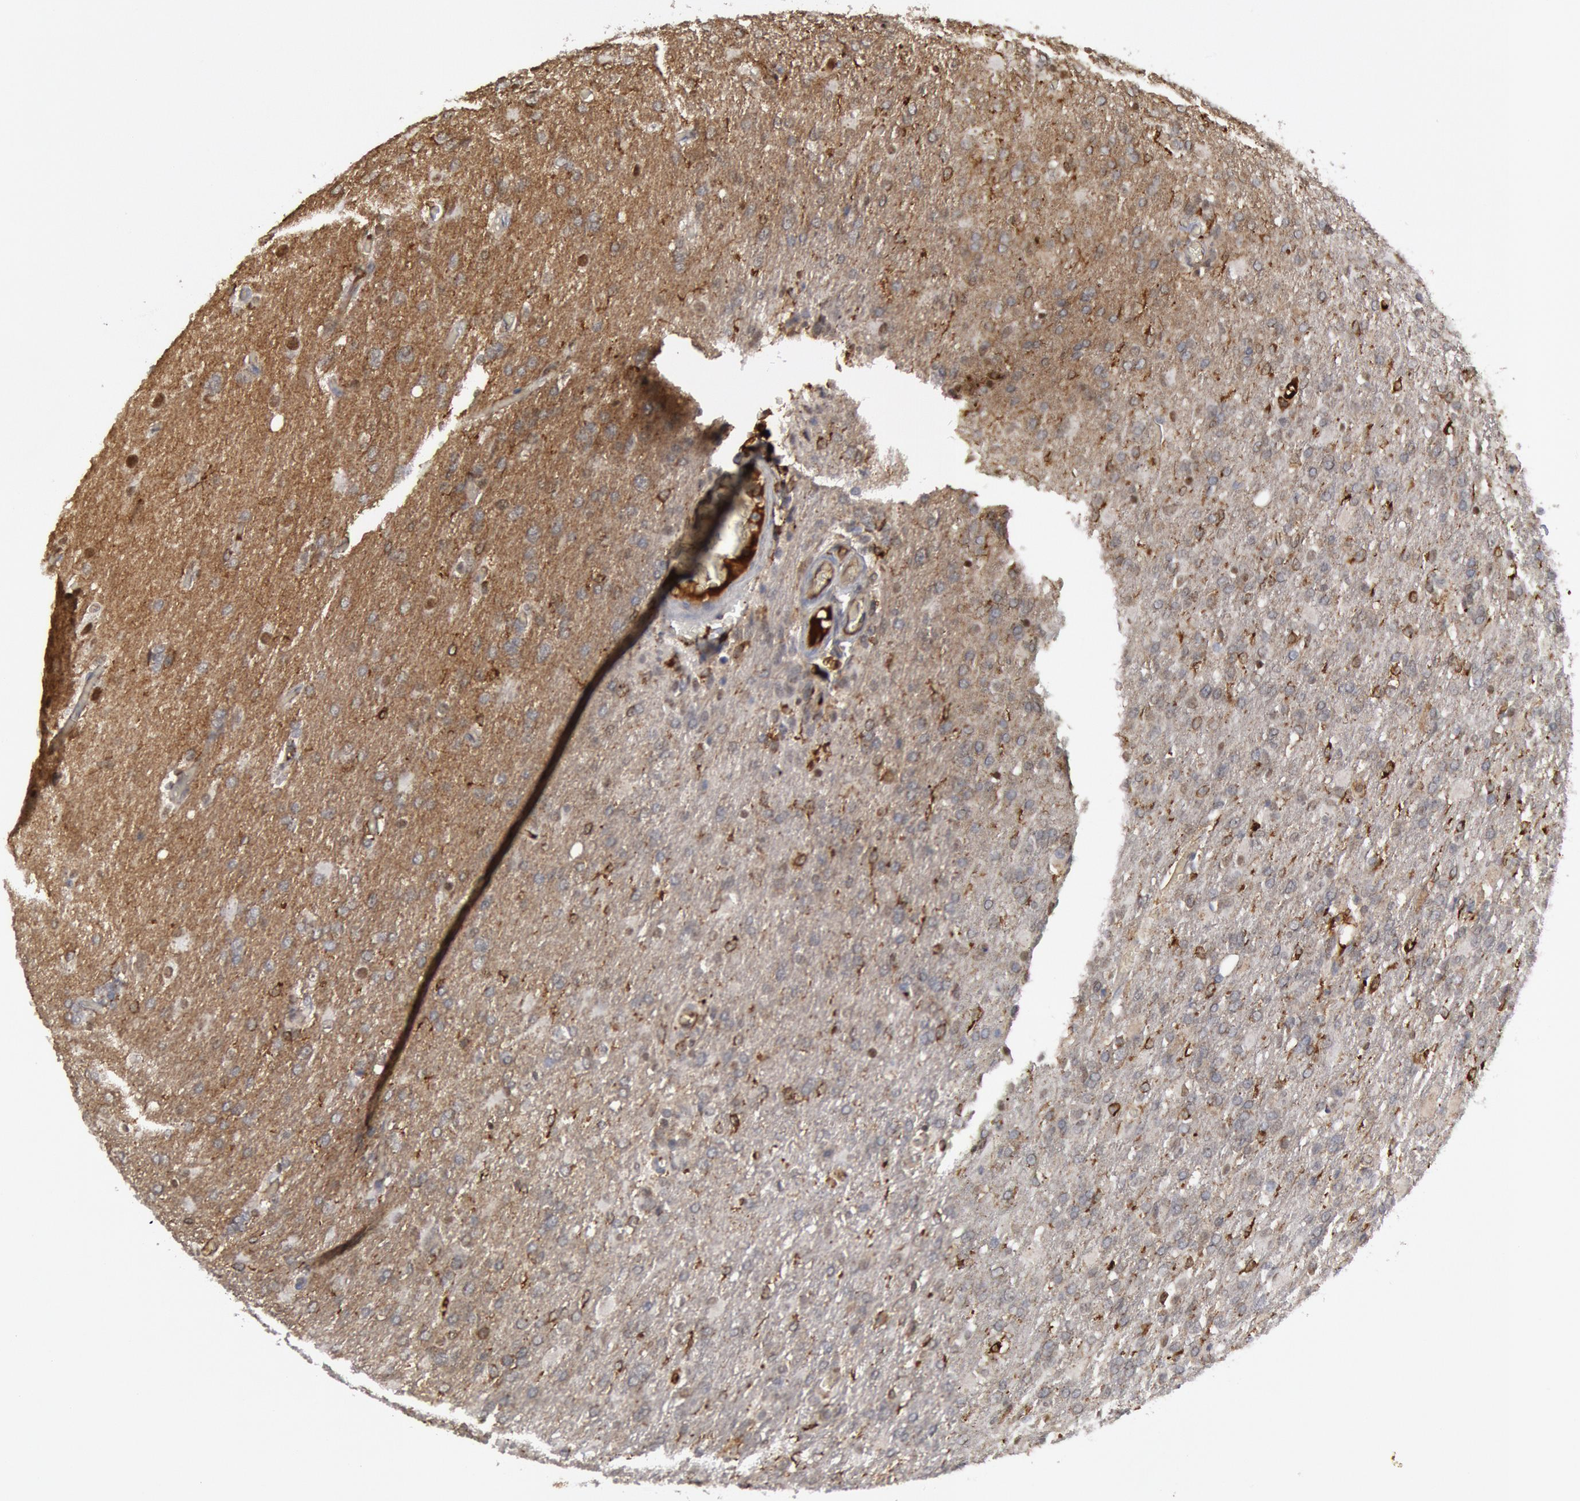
{"staining": {"intensity": "moderate", "quantity": "<25%", "location": "cytoplasmic/membranous"}, "tissue": "glioma", "cell_type": "Tumor cells", "image_type": "cancer", "snomed": [{"axis": "morphology", "description": "Glioma, malignant, High grade"}, {"axis": "topography", "description": "Brain"}], "caption": "DAB immunohistochemical staining of malignant glioma (high-grade) reveals moderate cytoplasmic/membranous protein expression in approximately <25% of tumor cells.", "gene": "C1QC", "patient": {"sex": "male", "age": 68}}